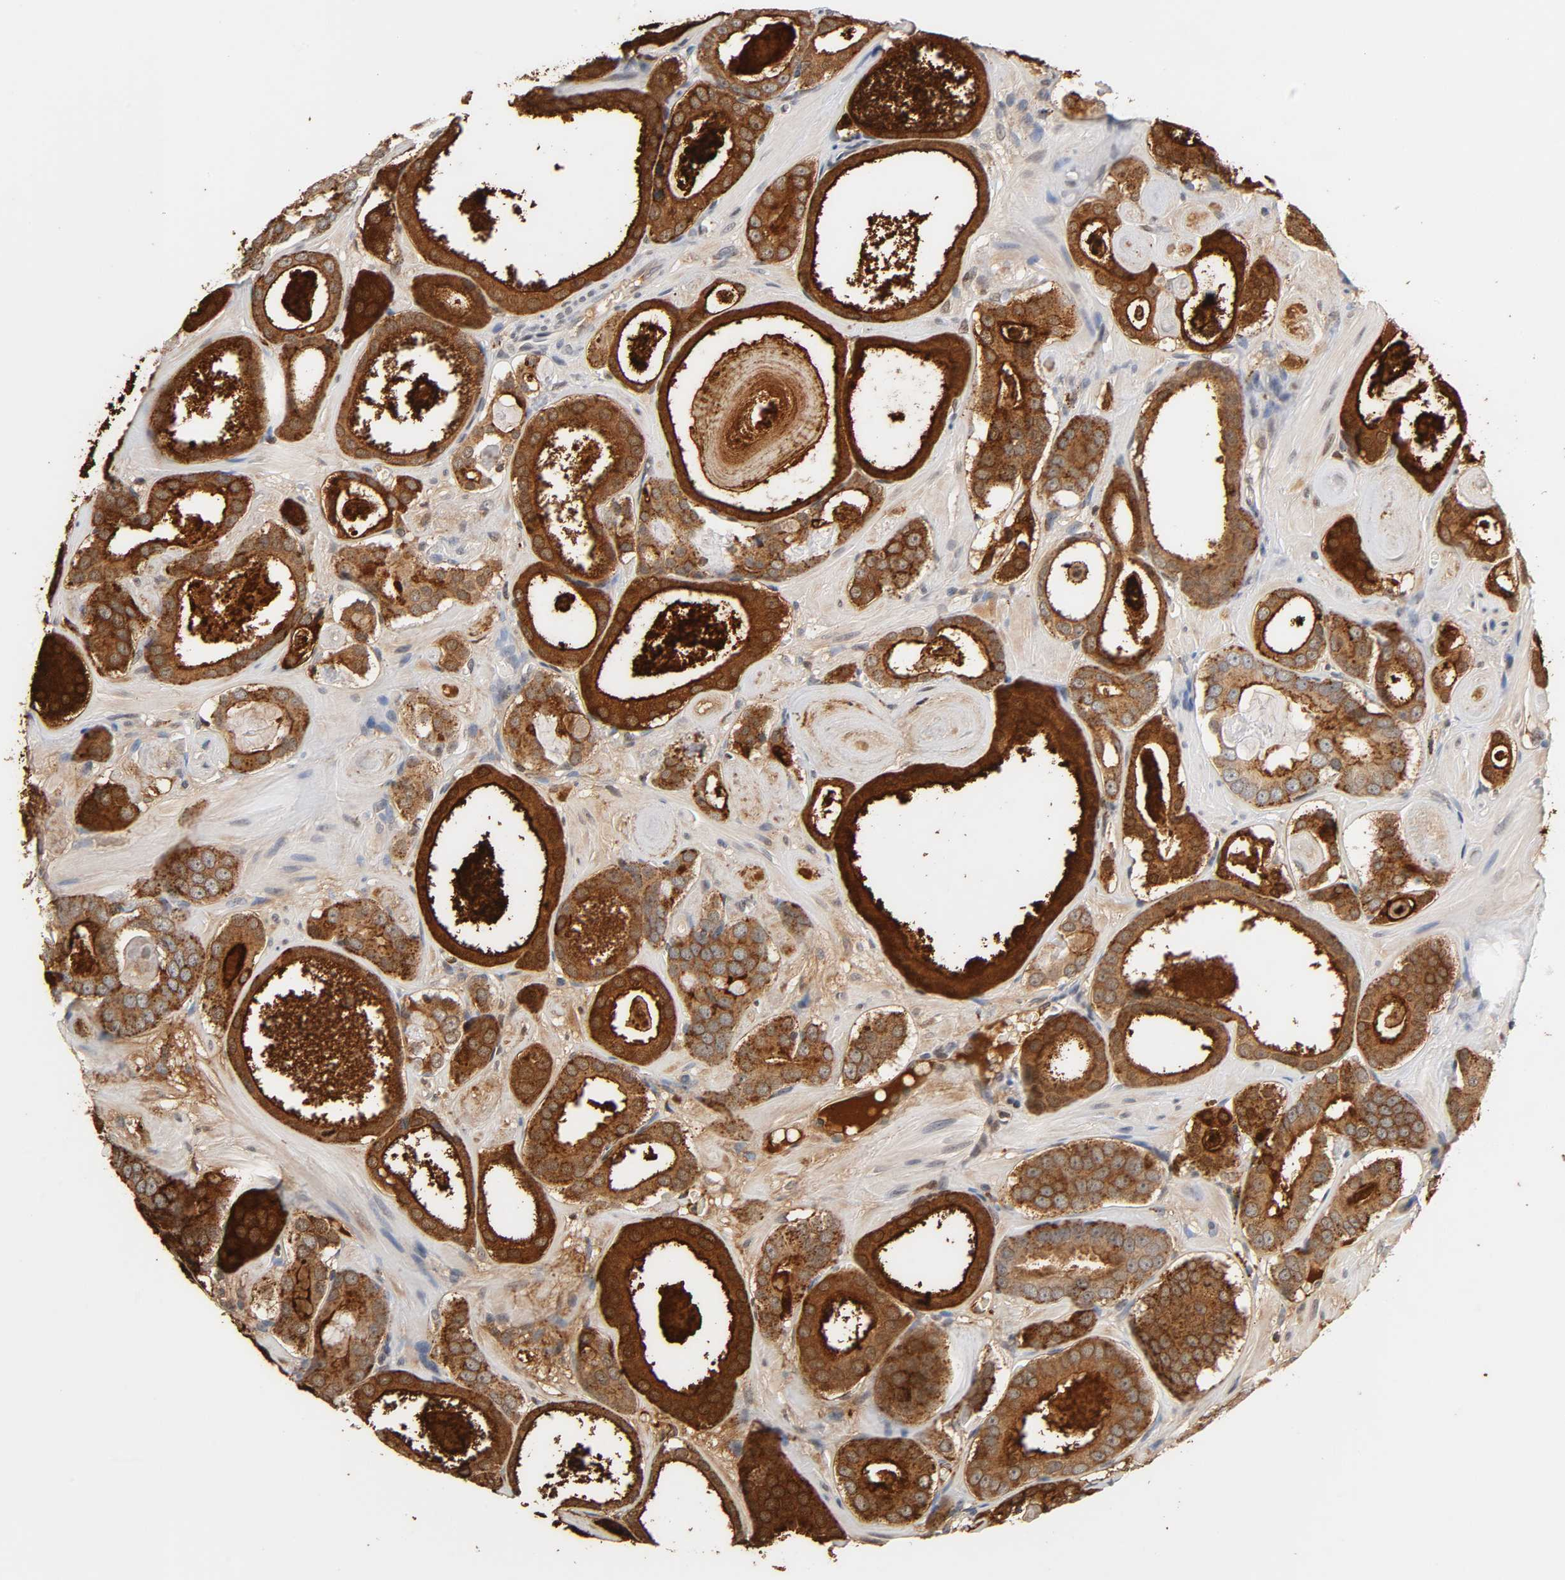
{"staining": {"intensity": "strong", "quantity": ">75%", "location": "cytoplasmic/membranous"}, "tissue": "prostate cancer", "cell_type": "Tumor cells", "image_type": "cancer", "snomed": [{"axis": "morphology", "description": "Adenocarcinoma, Low grade"}, {"axis": "topography", "description": "Prostate"}], "caption": "Immunohistochemical staining of prostate cancer reveals strong cytoplasmic/membranous protein staining in approximately >75% of tumor cells.", "gene": "ACP3", "patient": {"sex": "male", "age": 57}}